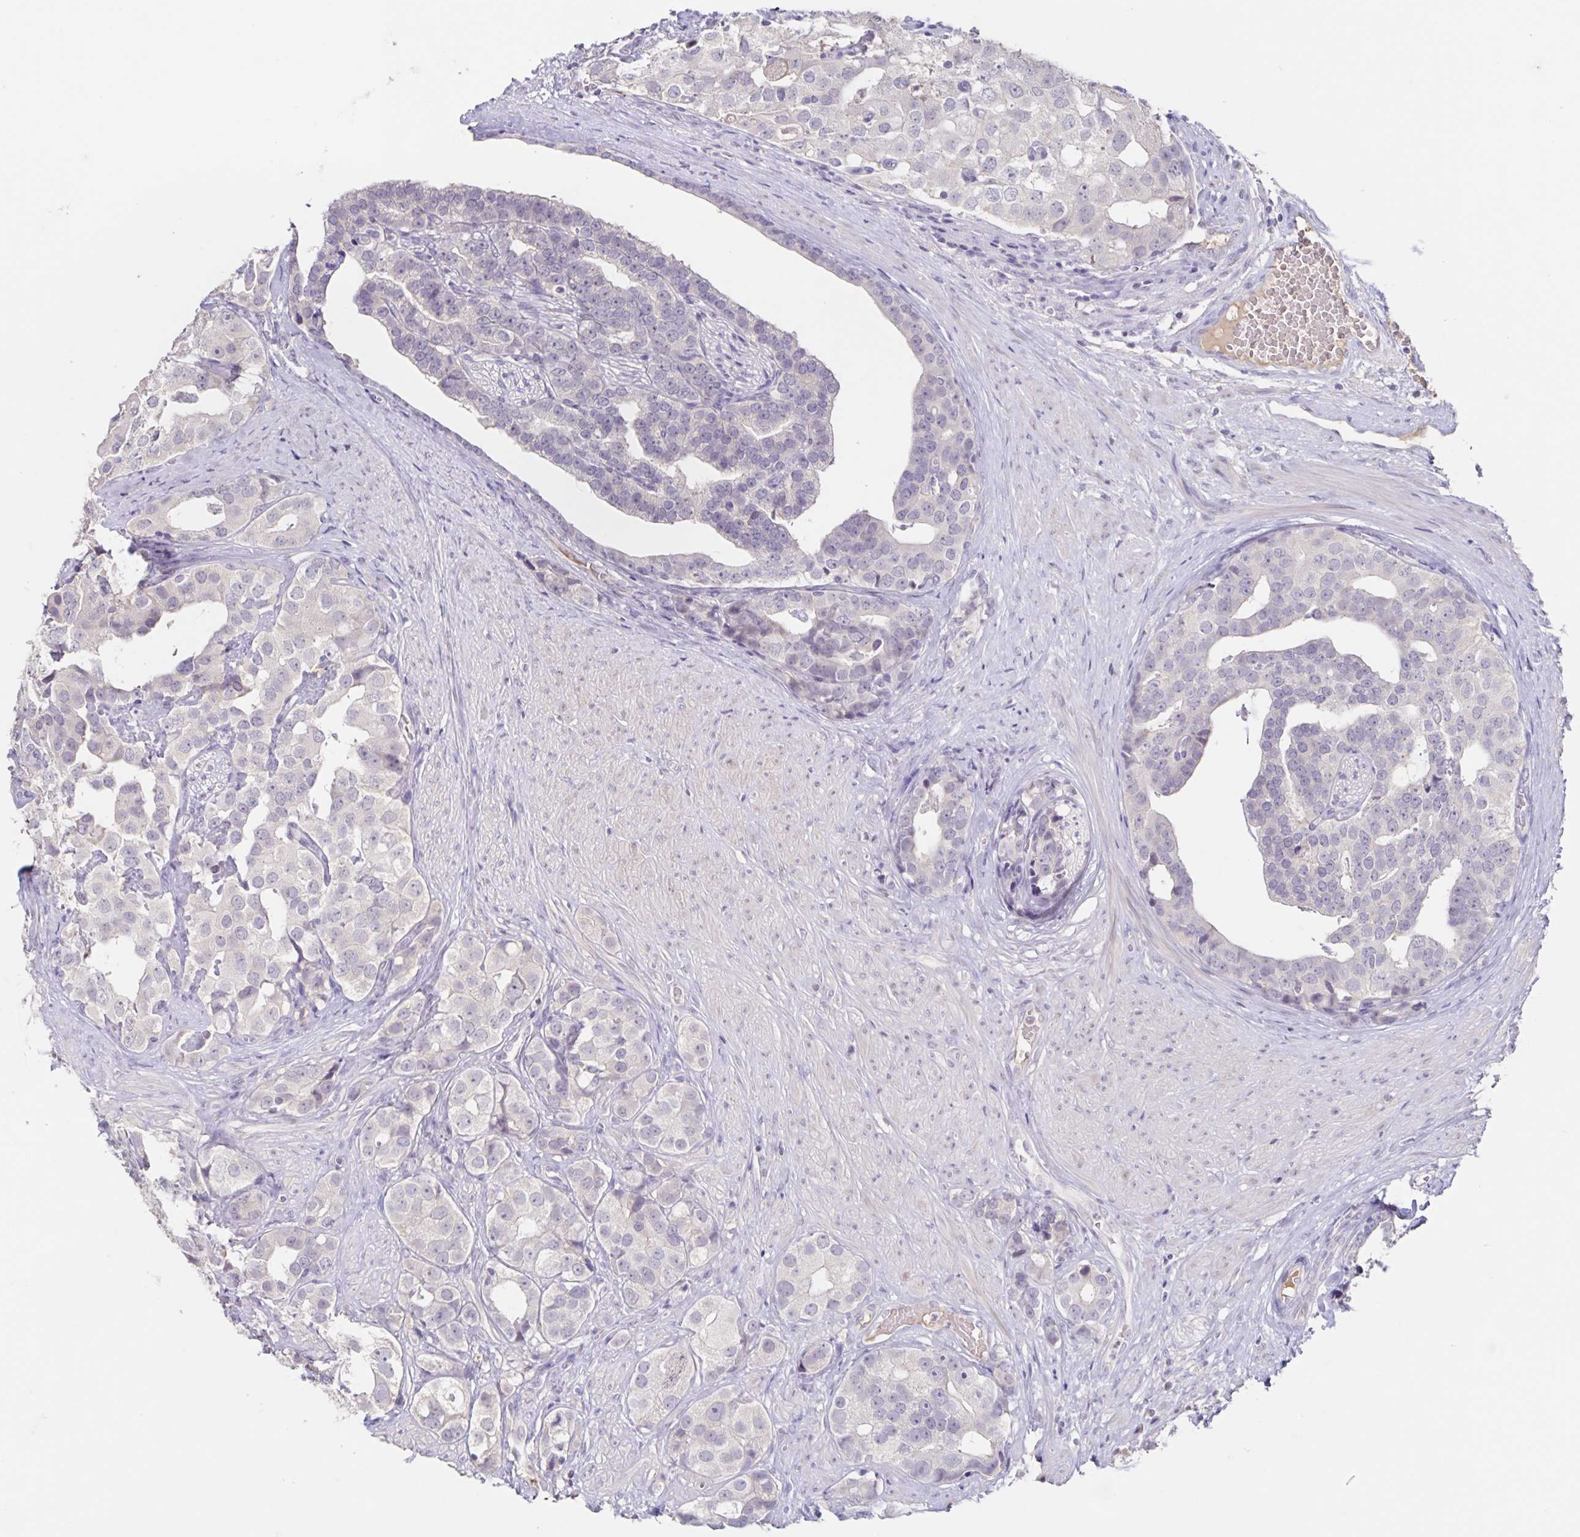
{"staining": {"intensity": "negative", "quantity": "none", "location": "none"}, "tissue": "prostate cancer", "cell_type": "Tumor cells", "image_type": "cancer", "snomed": [{"axis": "morphology", "description": "Adenocarcinoma, High grade"}, {"axis": "topography", "description": "Prostate"}], "caption": "Immunohistochemistry (IHC) image of neoplastic tissue: human prostate high-grade adenocarcinoma stained with DAB (3,3'-diaminobenzidine) demonstrates no significant protein positivity in tumor cells.", "gene": "INSL5", "patient": {"sex": "male", "age": 71}}